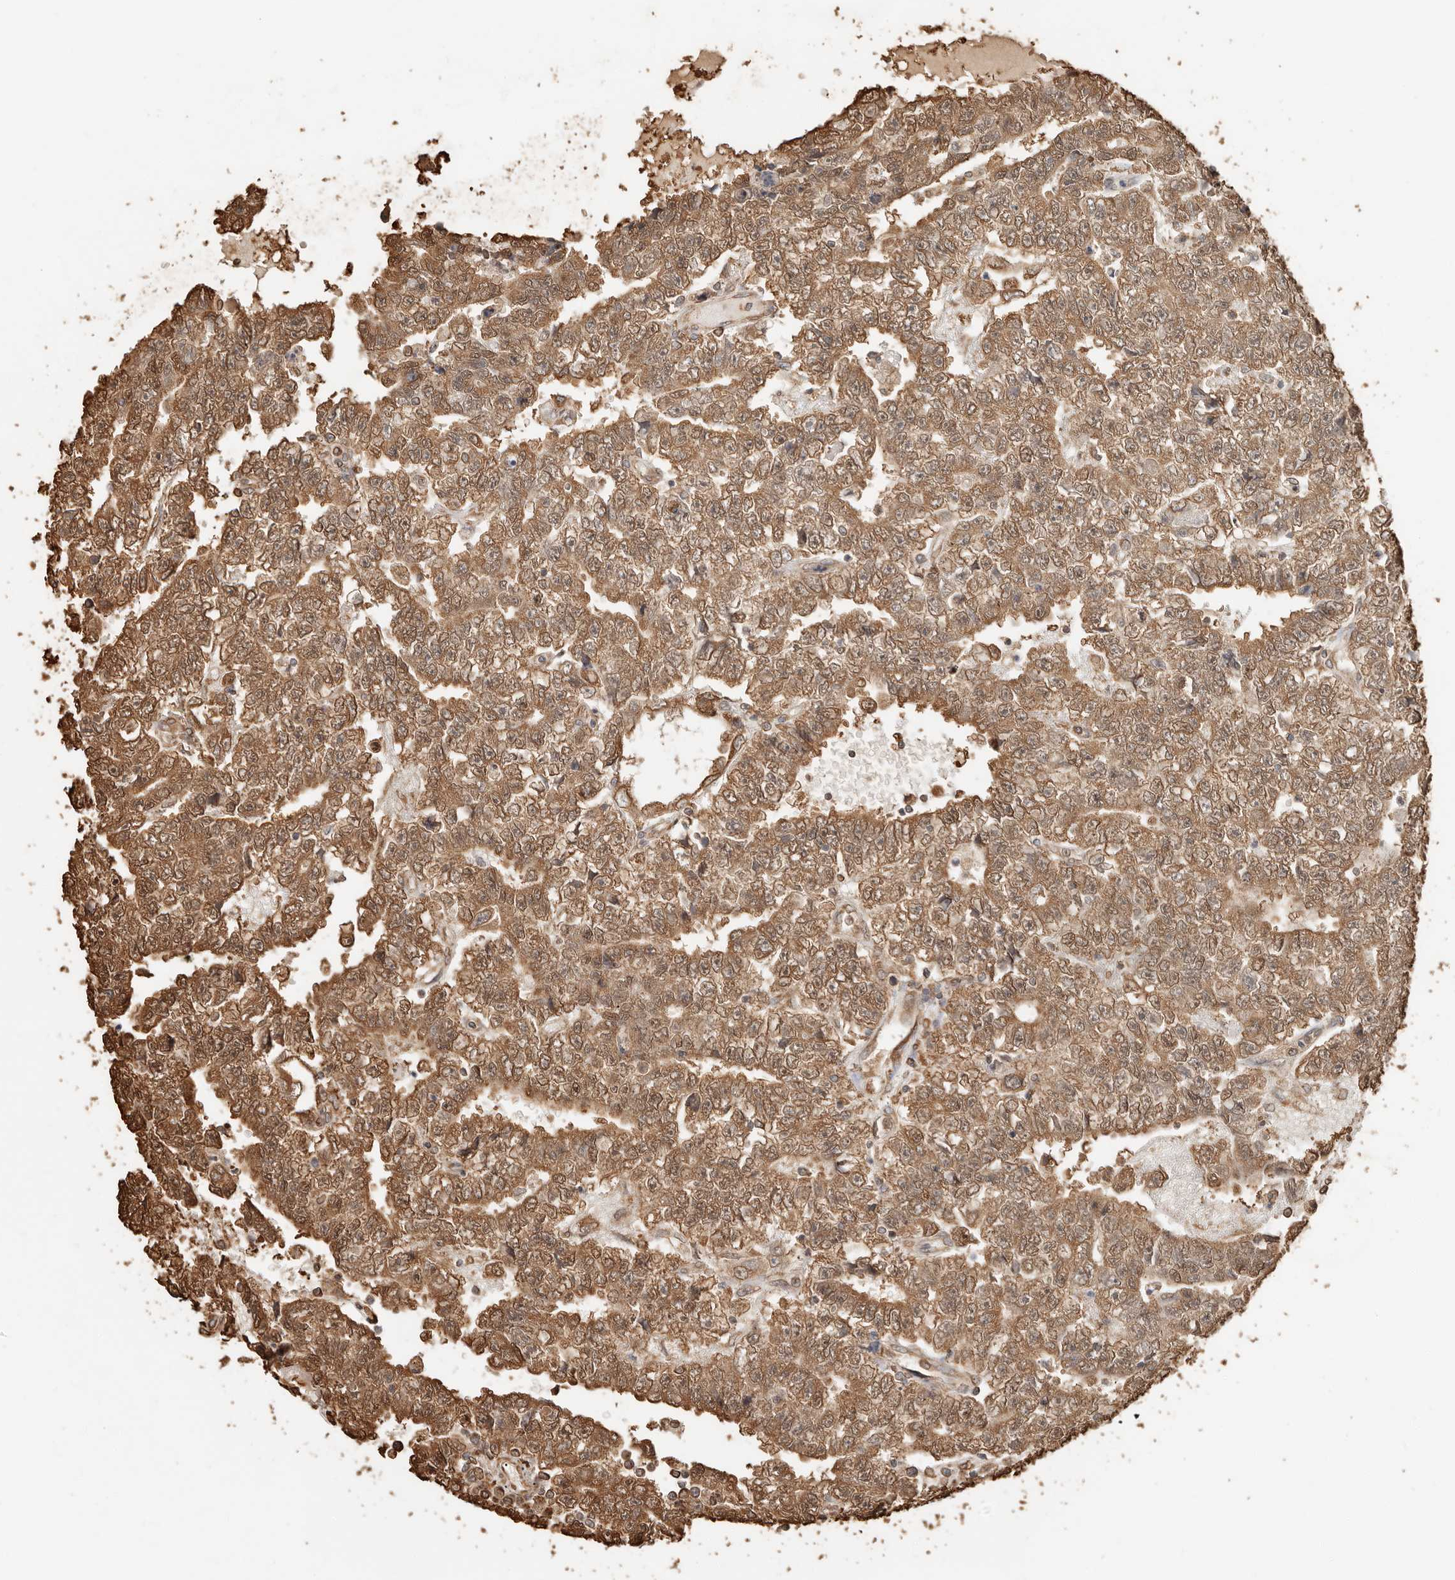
{"staining": {"intensity": "moderate", "quantity": ">75%", "location": "cytoplasmic/membranous,nuclear"}, "tissue": "testis cancer", "cell_type": "Tumor cells", "image_type": "cancer", "snomed": [{"axis": "morphology", "description": "Carcinoma, Embryonal, NOS"}, {"axis": "topography", "description": "Testis"}], "caption": "Immunohistochemical staining of human testis cancer (embryonal carcinoma) displays moderate cytoplasmic/membranous and nuclear protein expression in about >75% of tumor cells.", "gene": "ARHGEF10L", "patient": {"sex": "male", "age": 25}}